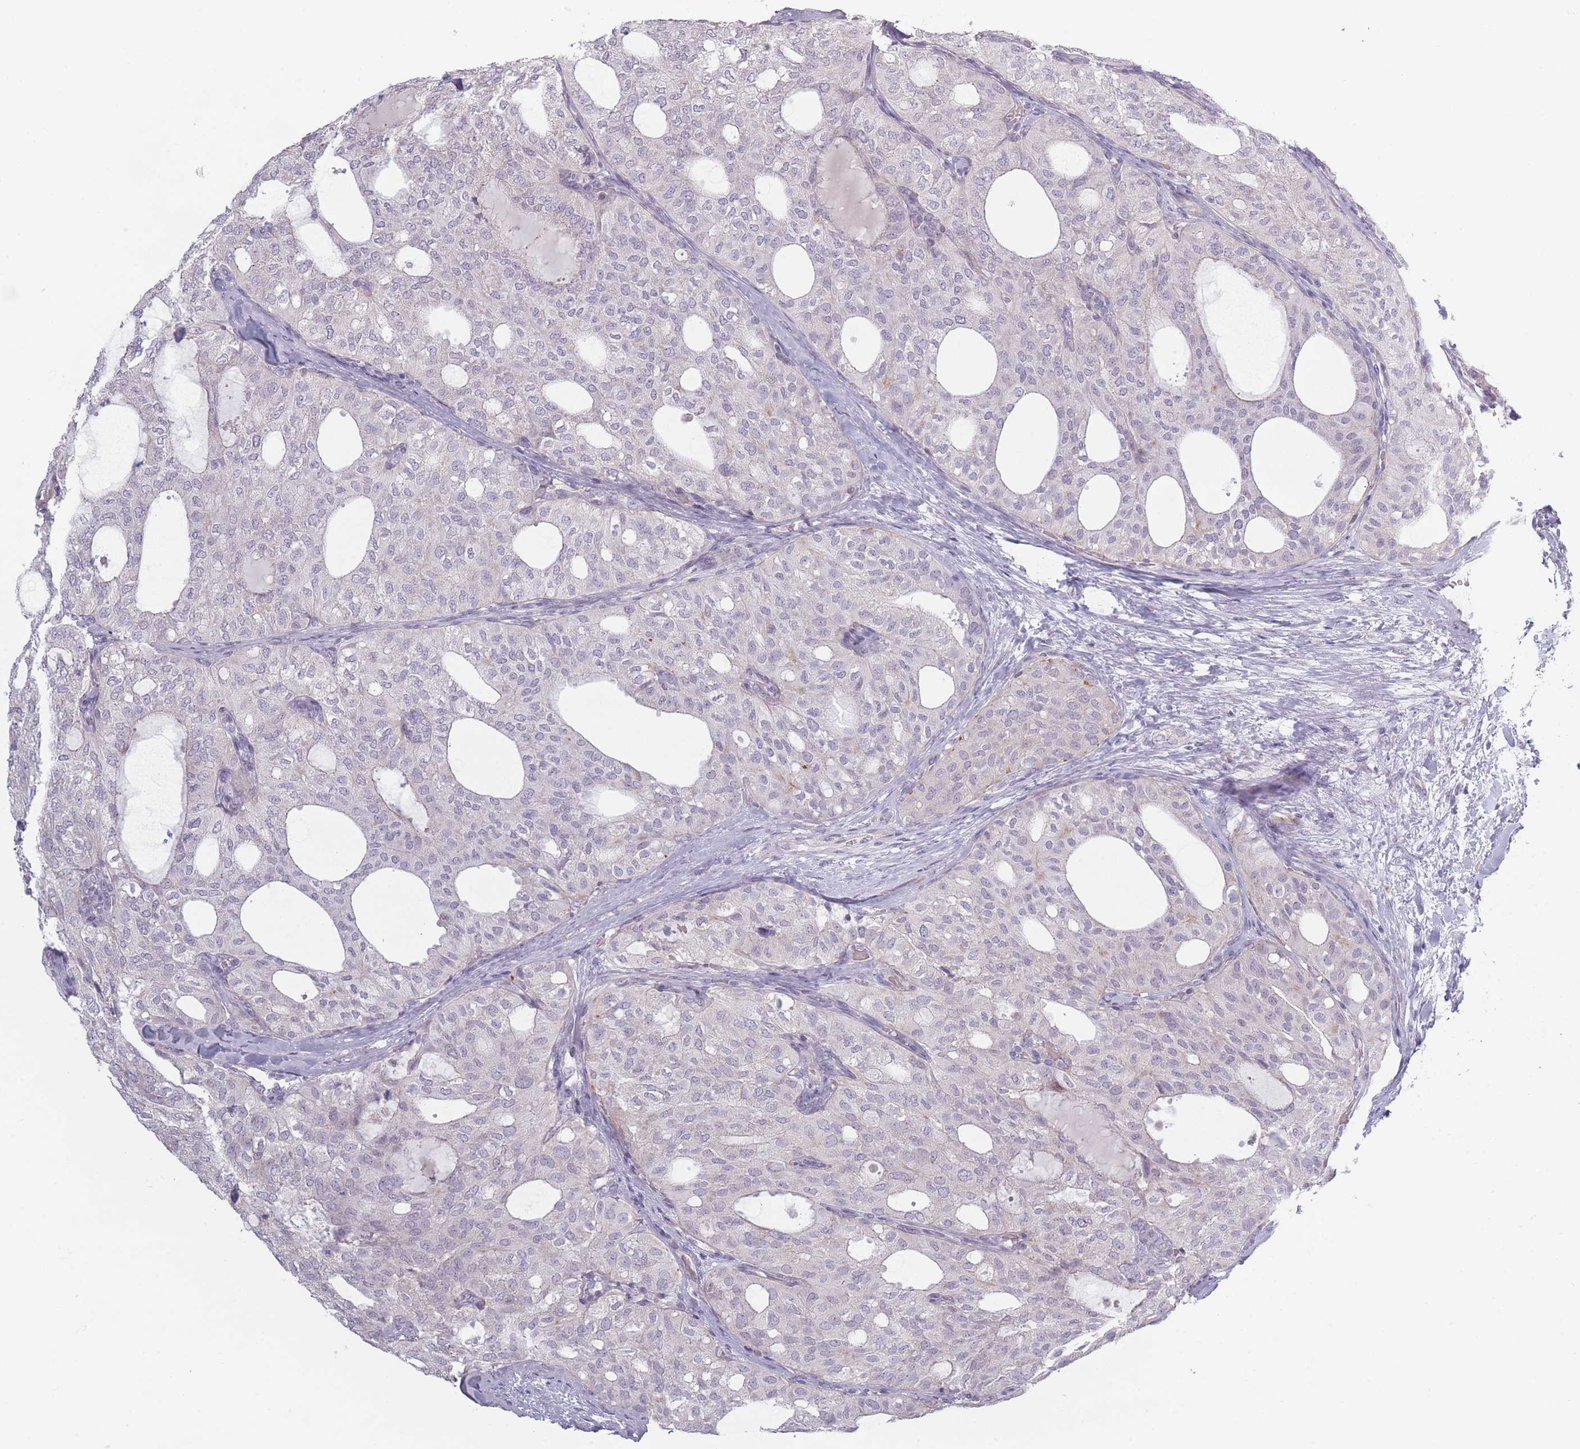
{"staining": {"intensity": "negative", "quantity": "none", "location": "none"}, "tissue": "thyroid cancer", "cell_type": "Tumor cells", "image_type": "cancer", "snomed": [{"axis": "morphology", "description": "Follicular adenoma carcinoma, NOS"}, {"axis": "topography", "description": "Thyroid gland"}], "caption": "Follicular adenoma carcinoma (thyroid) stained for a protein using immunohistochemistry exhibits no staining tumor cells.", "gene": "RASL10B", "patient": {"sex": "male", "age": 75}}